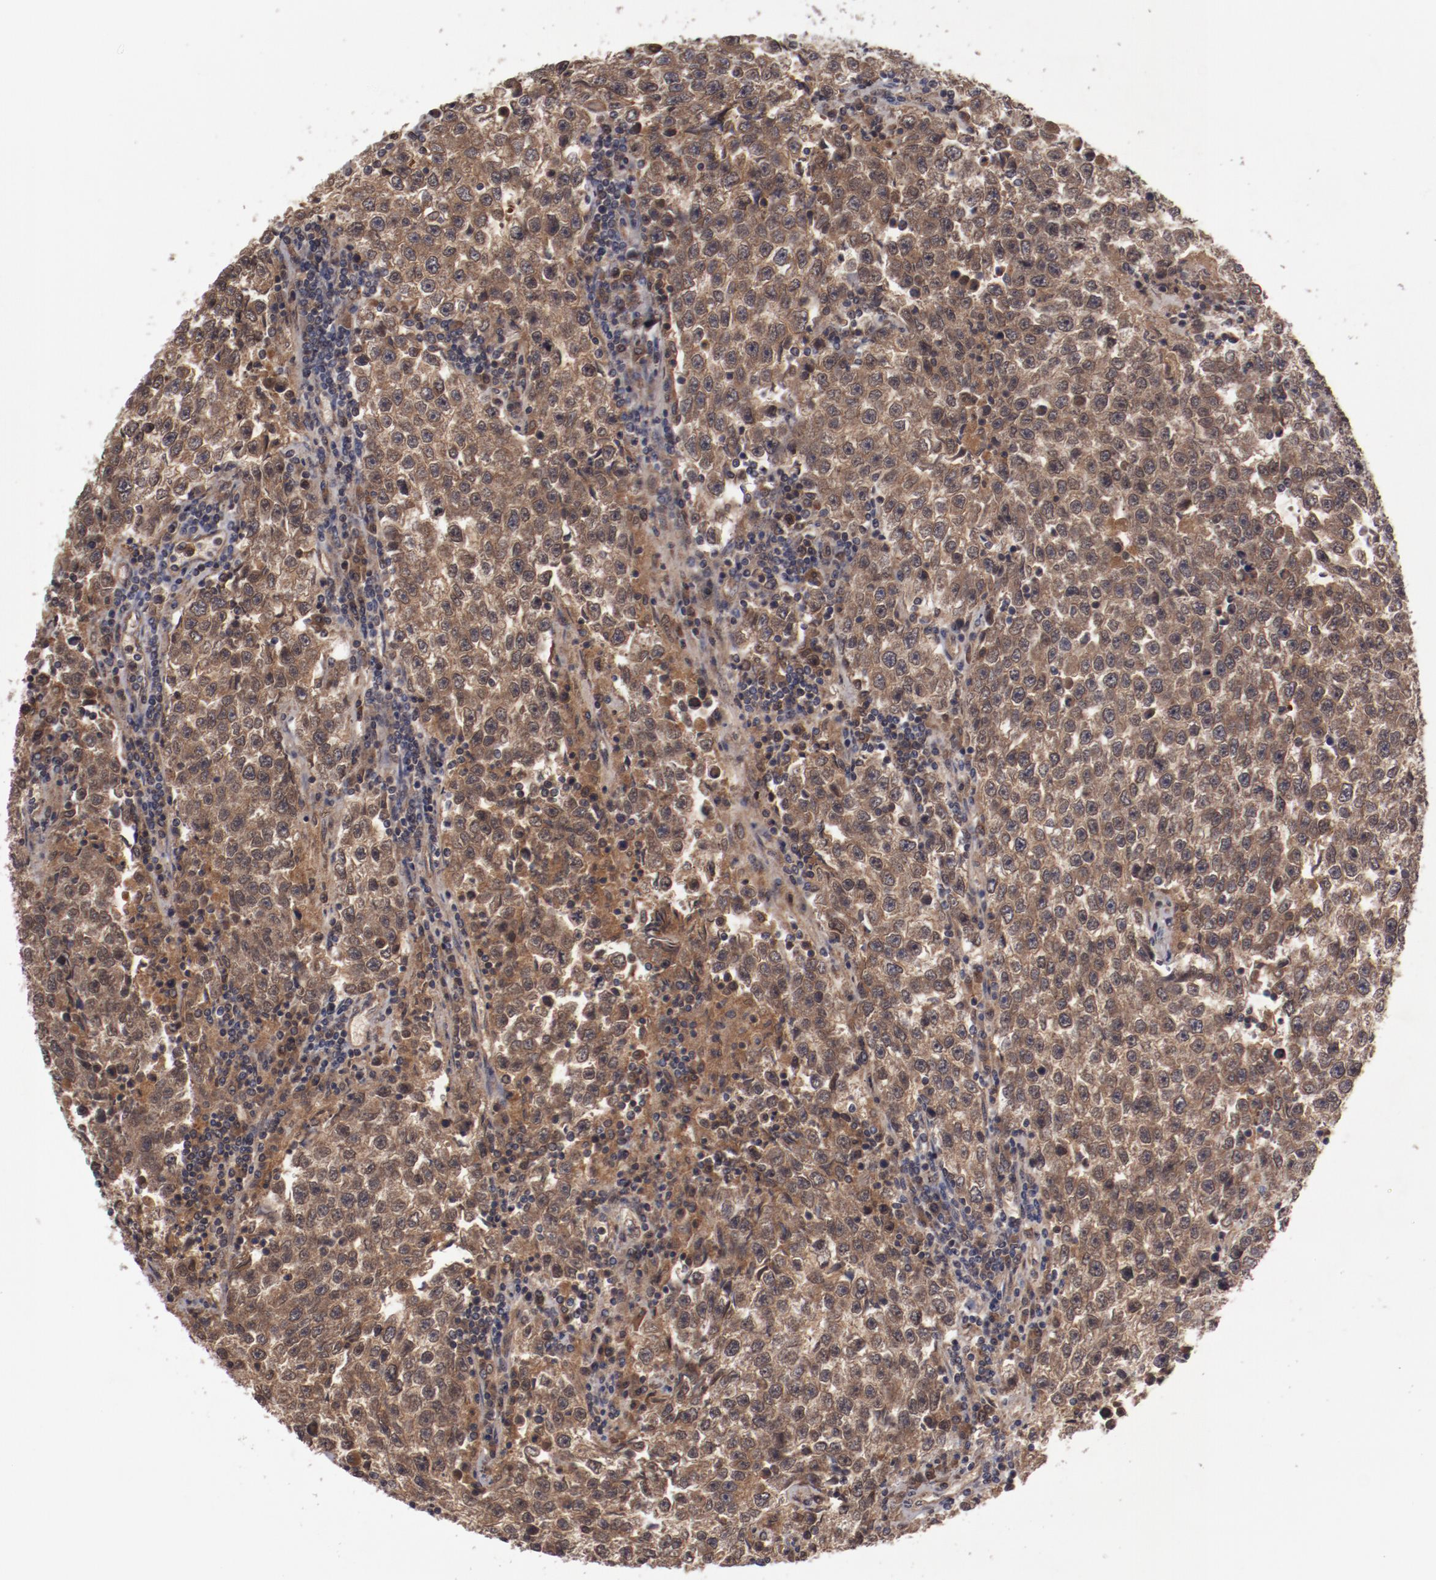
{"staining": {"intensity": "moderate", "quantity": ">75%", "location": "cytoplasmic/membranous,nuclear"}, "tissue": "testis cancer", "cell_type": "Tumor cells", "image_type": "cancer", "snomed": [{"axis": "morphology", "description": "Seminoma, NOS"}, {"axis": "topography", "description": "Testis"}], "caption": "Approximately >75% of tumor cells in testis cancer (seminoma) exhibit moderate cytoplasmic/membranous and nuclear protein expression as visualized by brown immunohistochemical staining.", "gene": "SERPINA7", "patient": {"sex": "male", "age": 36}}